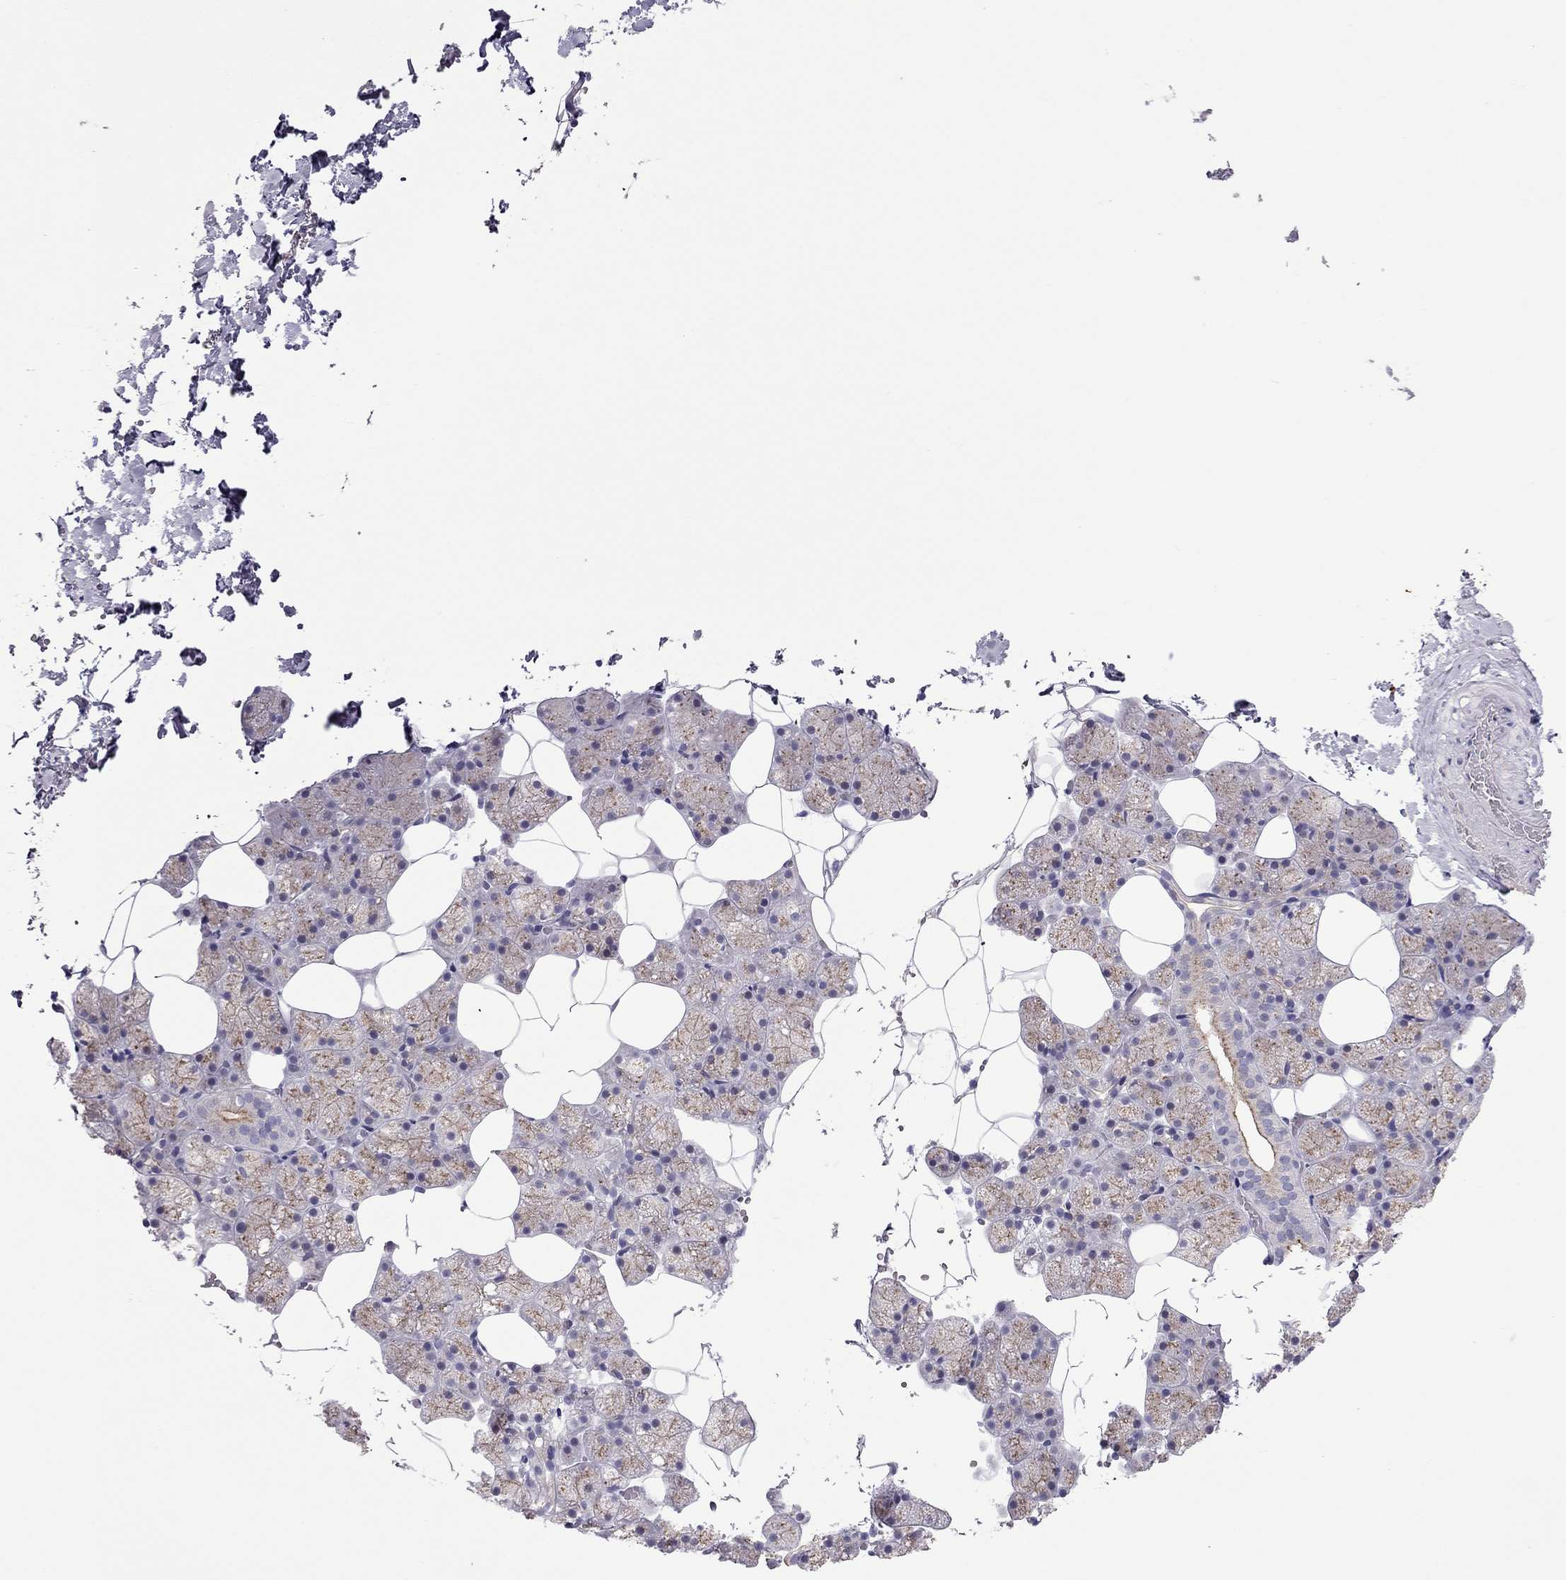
{"staining": {"intensity": "moderate", "quantity": "<25%", "location": "cytoplasmic/membranous"}, "tissue": "salivary gland", "cell_type": "Glandular cells", "image_type": "normal", "snomed": [{"axis": "morphology", "description": "Normal tissue, NOS"}, {"axis": "topography", "description": "Salivary gland"}], "caption": "Unremarkable salivary gland reveals moderate cytoplasmic/membranous staining in about <25% of glandular cells, visualized by immunohistochemistry. The staining was performed using DAB (3,3'-diaminobenzidine), with brown indicating positive protein expression. Nuclei are stained blue with hematoxylin.", "gene": "TEX14", "patient": {"sex": "male", "age": 38}}